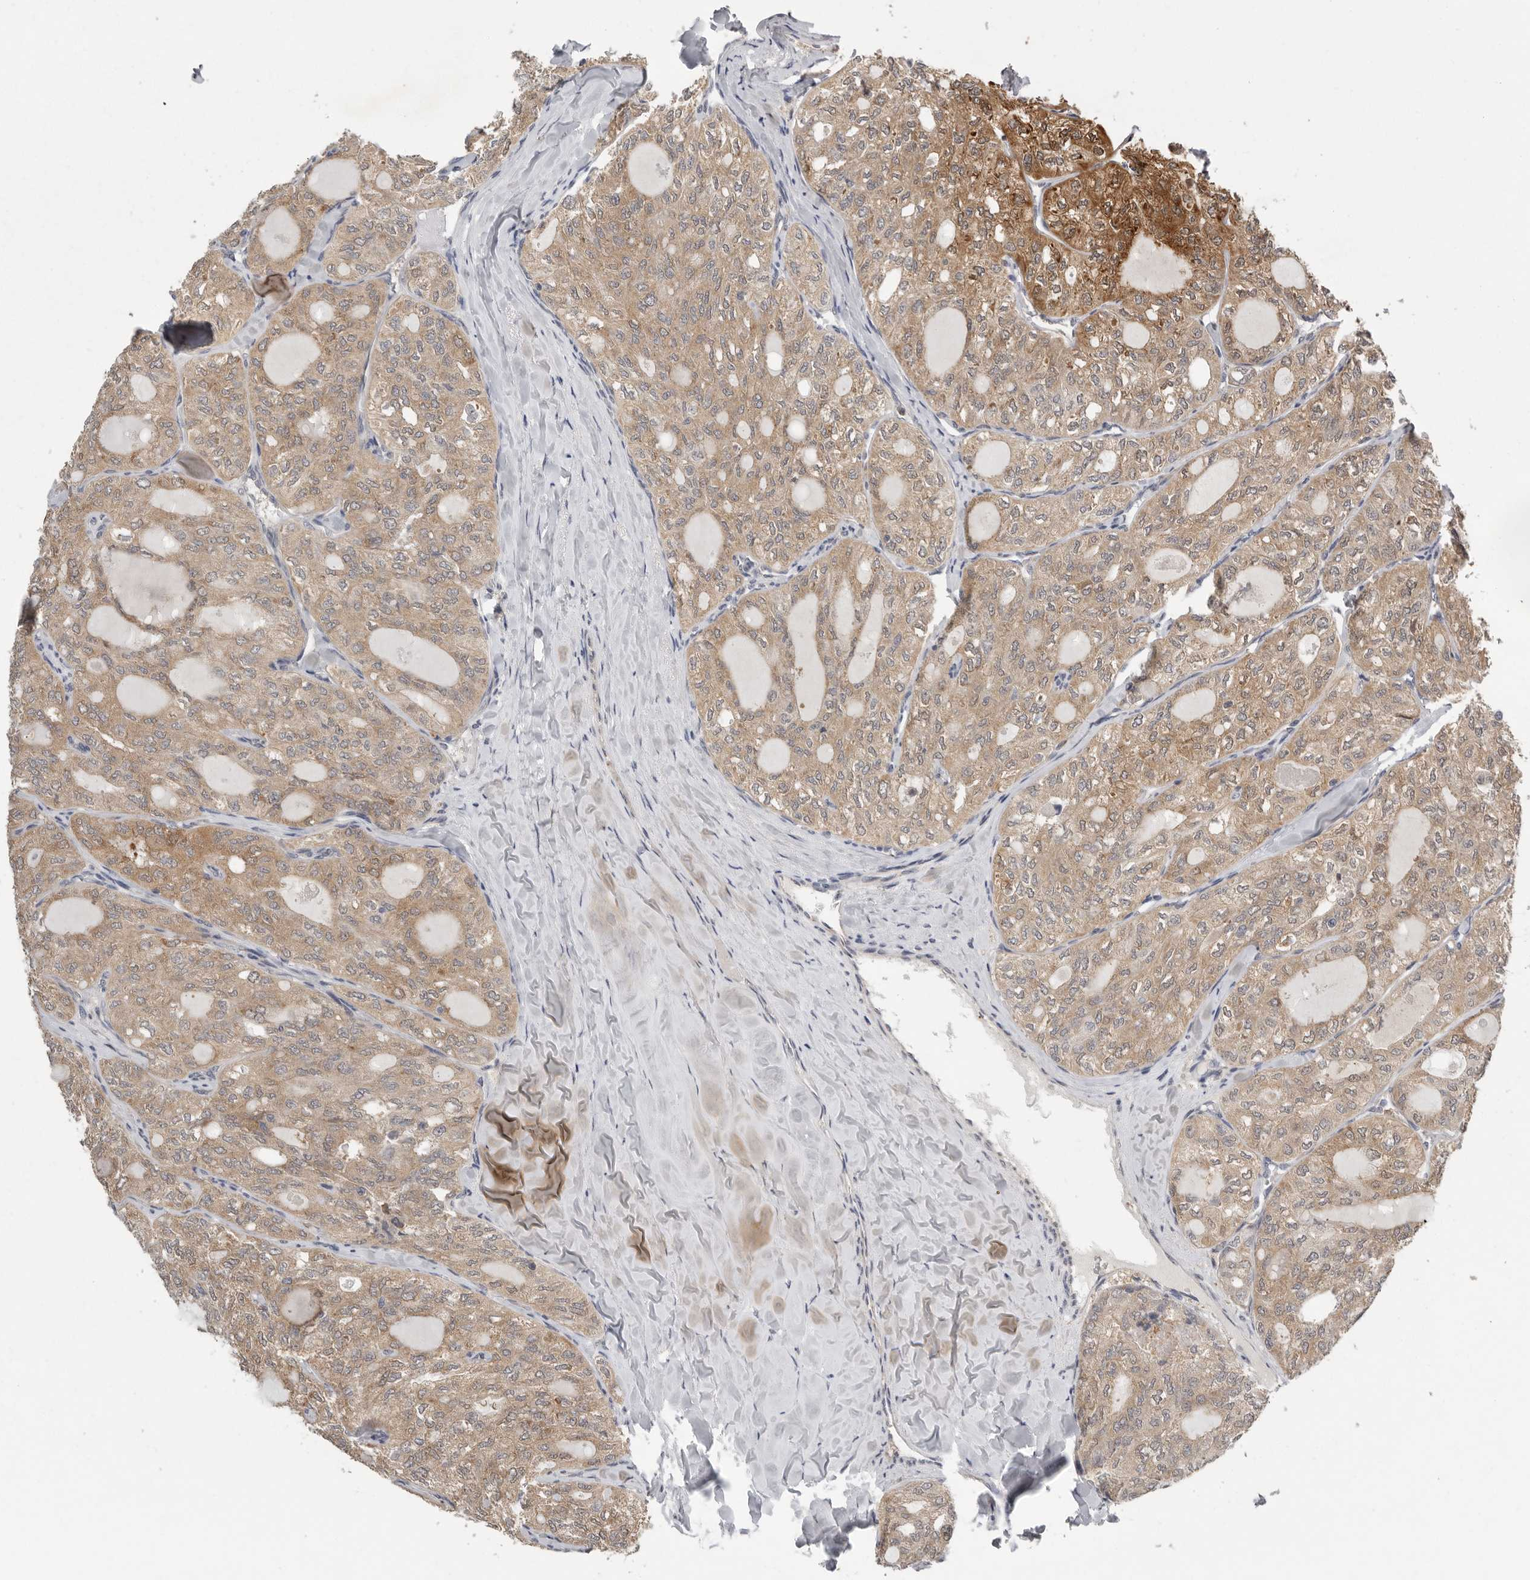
{"staining": {"intensity": "moderate", "quantity": ">75%", "location": "cytoplasmic/membranous"}, "tissue": "thyroid cancer", "cell_type": "Tumor cells", "image_type": "cancer", "snomed": [{"axis": "morphology", "description": "Follicular adenoma carcinoma, NOS"}, {"axis": "topography", "description": "Thyroid gland"}], "caption": "Tumor cells display moderate cytoplasmic/membranous positivity in approximately >75% of cells in thyroid follicular adenoma carcinoma.", "gene": "RALGPS2", "patient": {"sex": "male", "age": 75}}